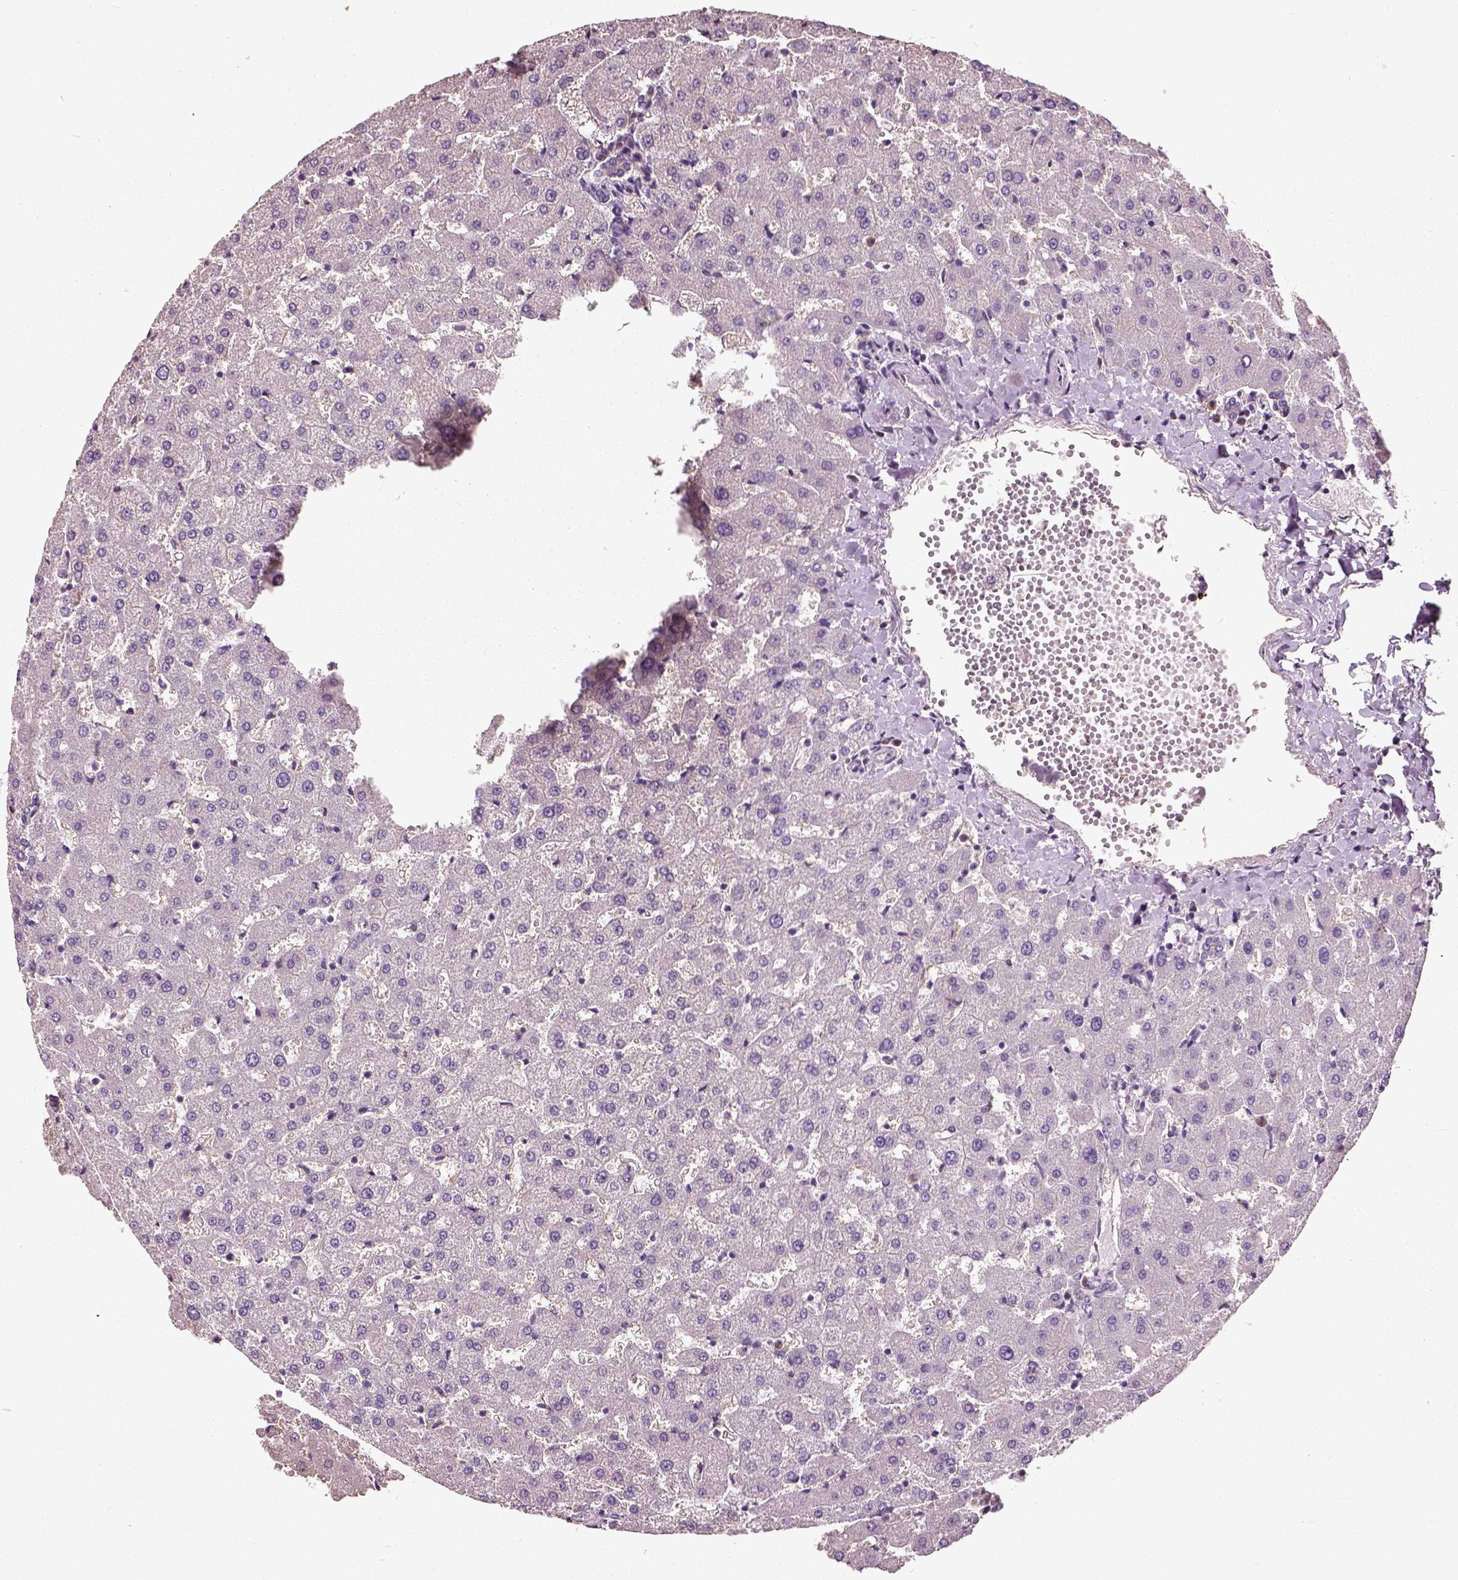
{"staining": {"intensity": "negative", "quantity": "none", "location": "none"}, "tissue": "liver", "cell_type": "Cholangiocytes", "image_type": "normal", "snomed": [{"axis": "morphology", "description": "Normal tissue, NOS"}, {"axis": "topography", "description": "Liver"}], "caption": "Immunohistochemistry (IHC) micrograph of unremarkable human liver stained for a protein (brown), which displays no positivity in cholangiocytes.", "gene": "PEA15", "patient": {"sex": "female", "age": 50}}